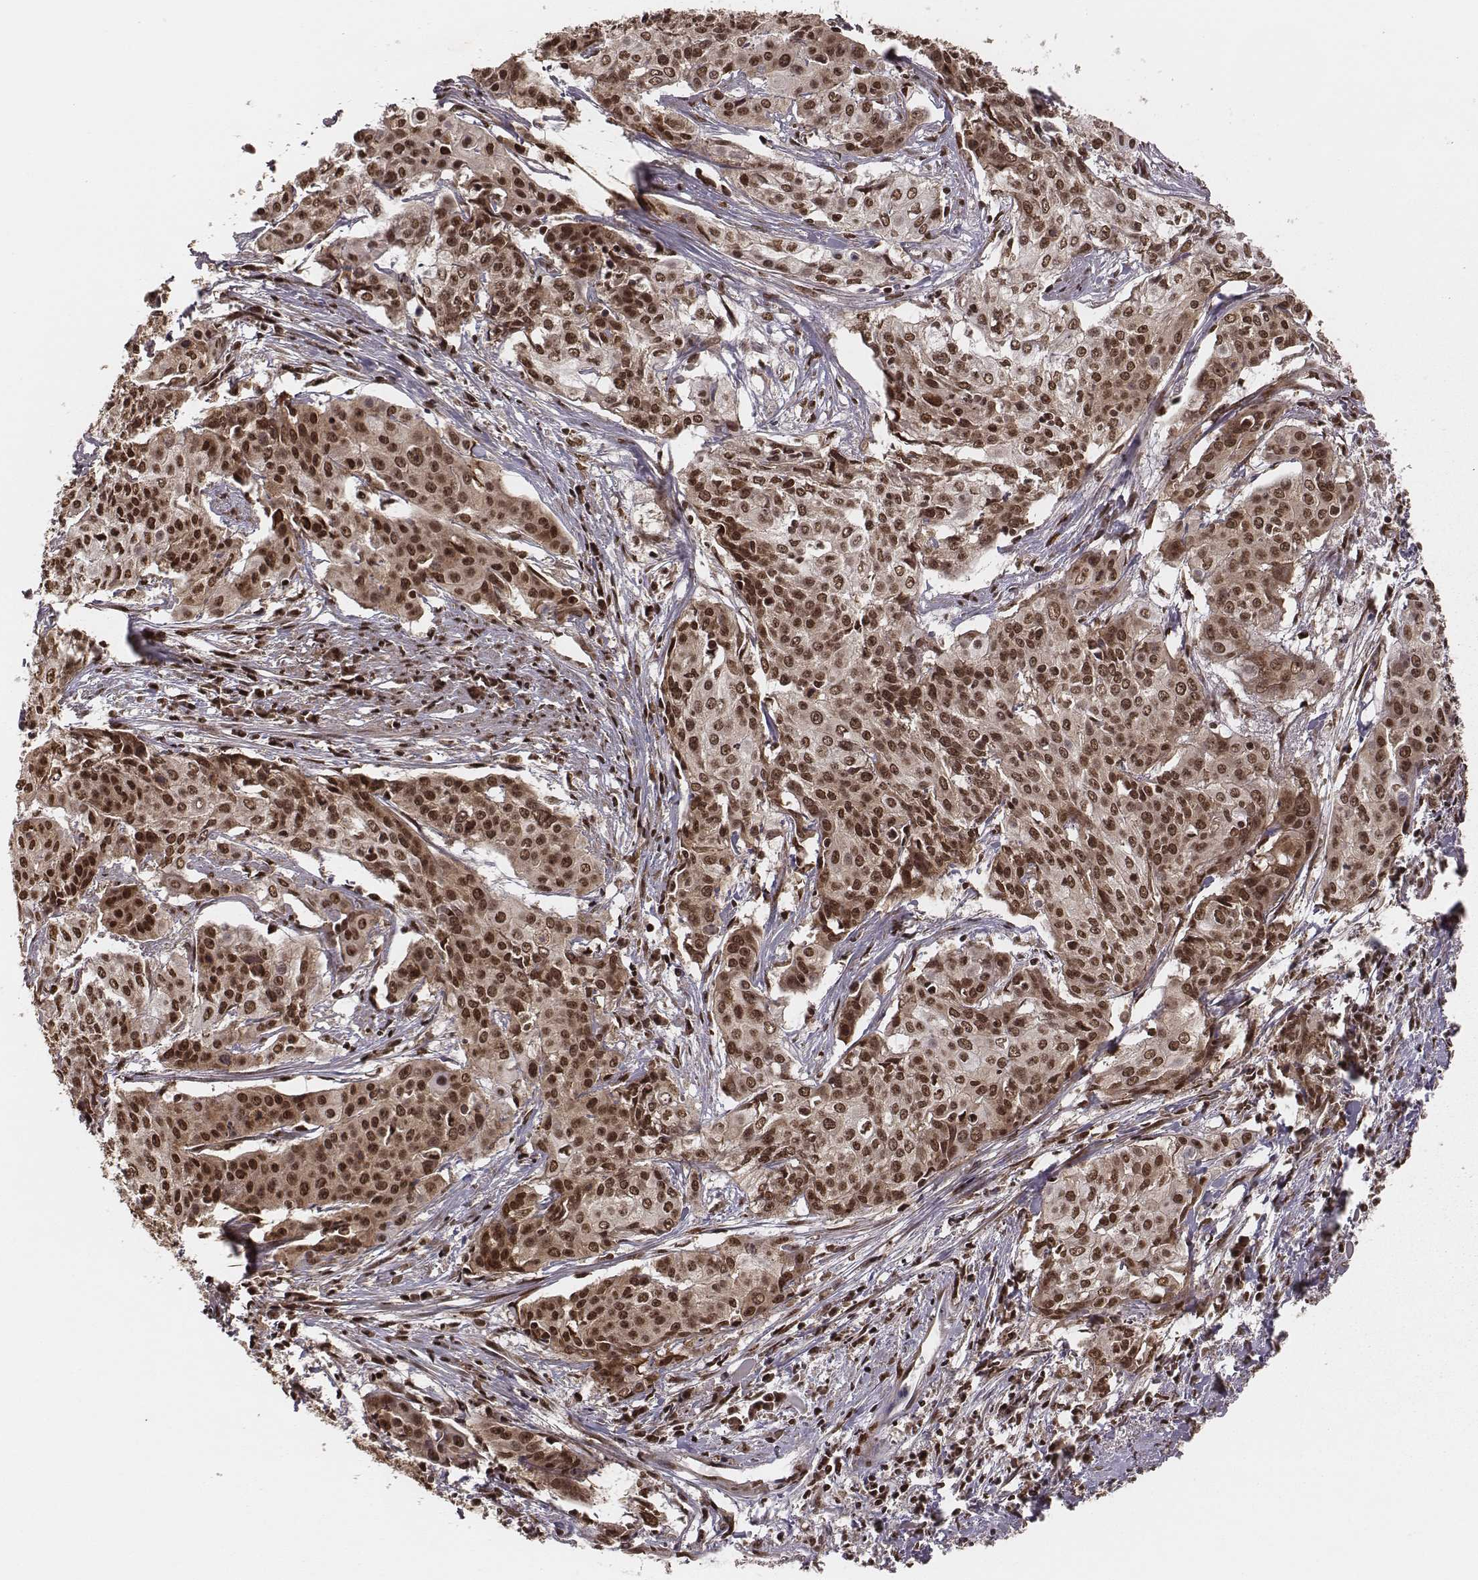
{"staining": {"intensity": "strong", "quantity": ">75%", "location": "nuclear"}, "tissue": "cervical cancer", "cell_type": "Tumor cells", "image_type": "cancer", "snomed": [{"axis": "morphology", "description": "Squamous cell carcinoma, NOS"}, {"axis": "topography", "description": "Cervix"}], "caption": "This is a photomicrograph of IHC staining of cervical cancer, which shows strong expression in the nuclear of tumor cells.", "gene": "NFX1", "patient": {"sex": "female", "age": 39}}